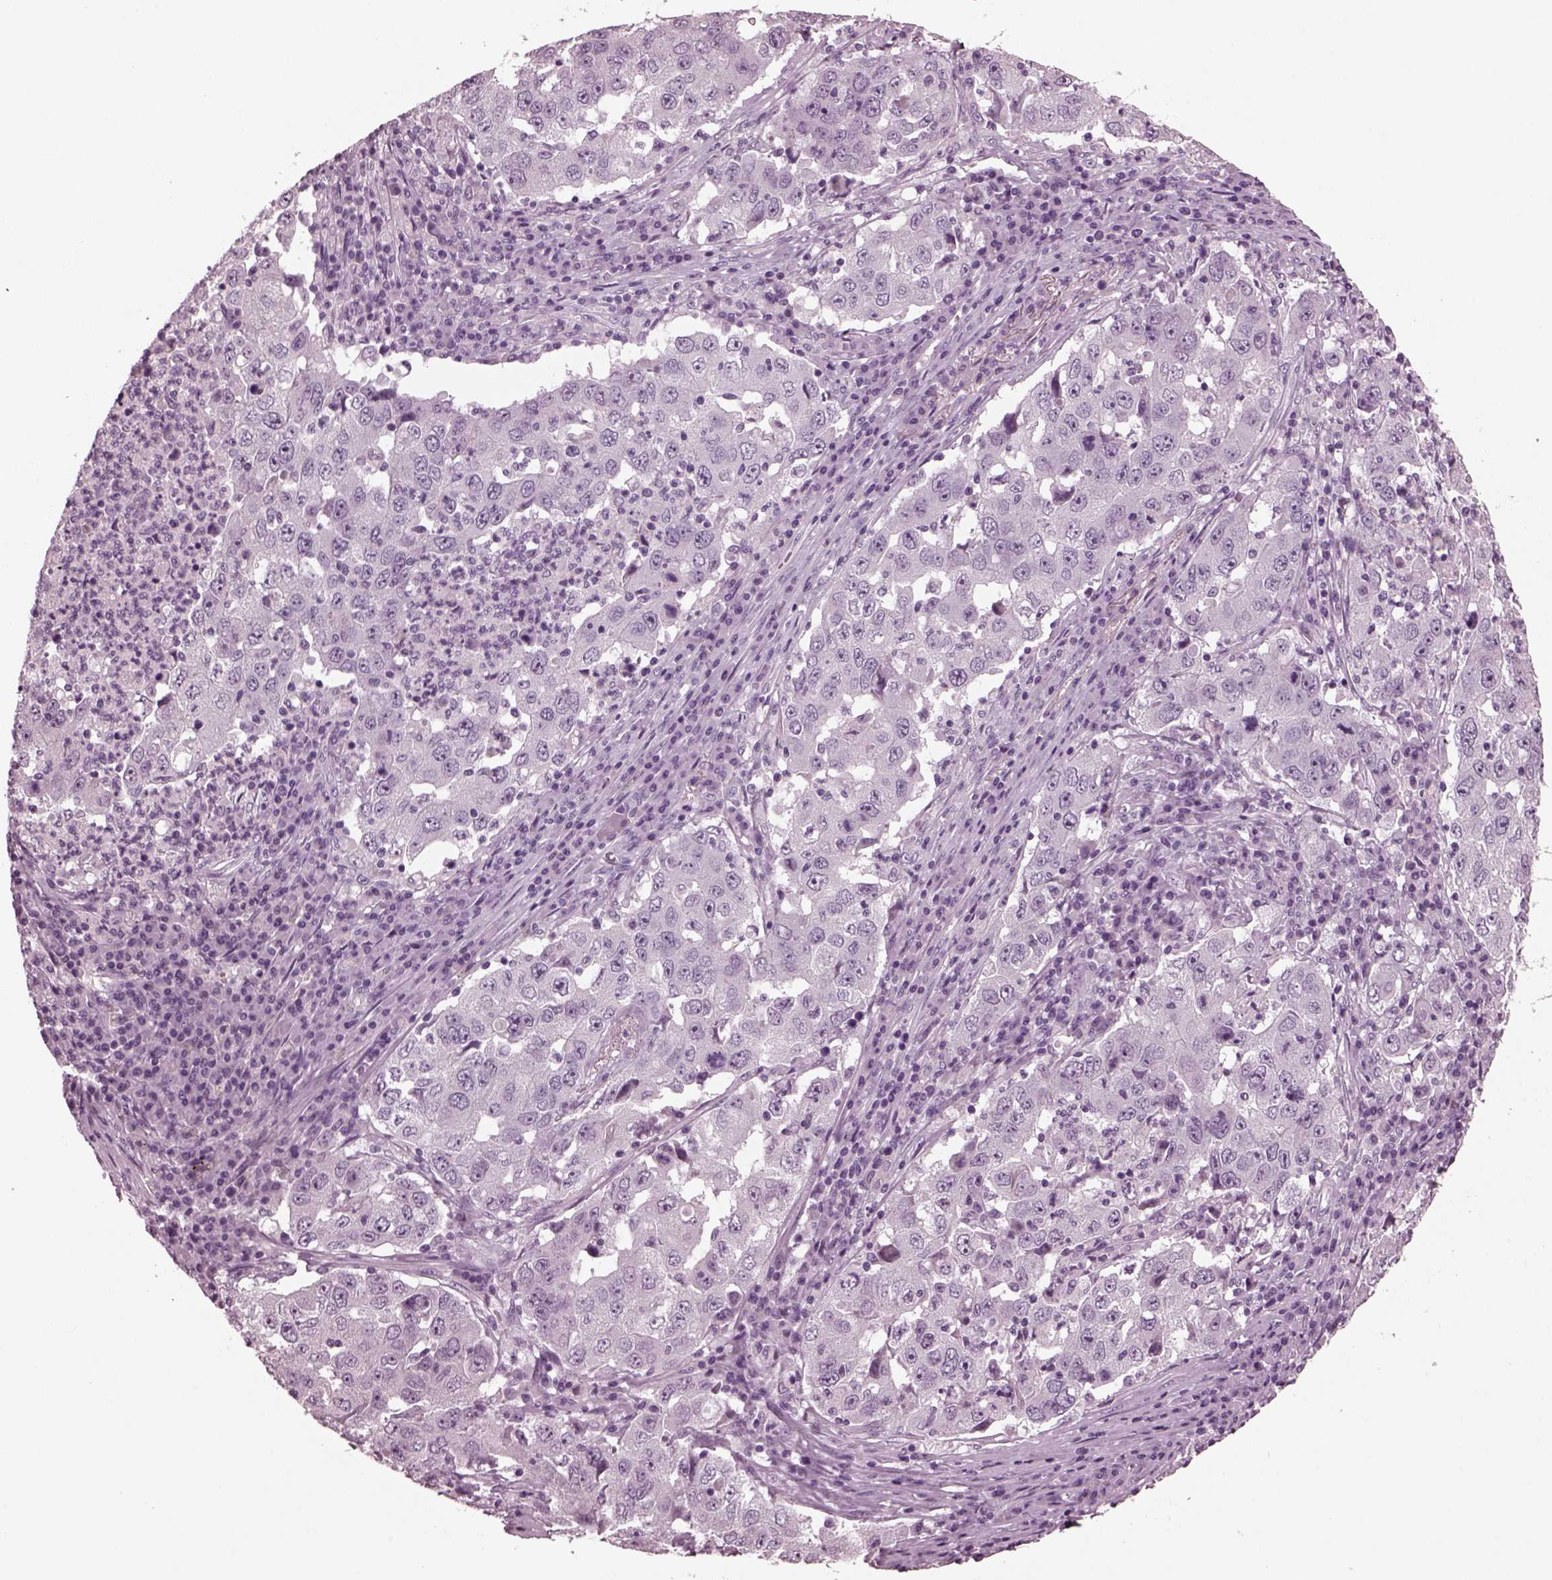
{"staining": {"intensity": "negative", "quantity": "none", "location": "none"}, "tissue": "lung cancer", "cell_type": "Tumor cells", "image_type": "cancer", "snomed": [{"axis": "morphology", "description": "Adenocarcinoma, NOS"}, {"axis": "topography", "description": "Lung"}], "caption": "Photomicrograph shows no protein staining in tumor cells of lung cancer tissue.", "gene": "MIB2", "patient": {"sex": "male", "age": 73}}